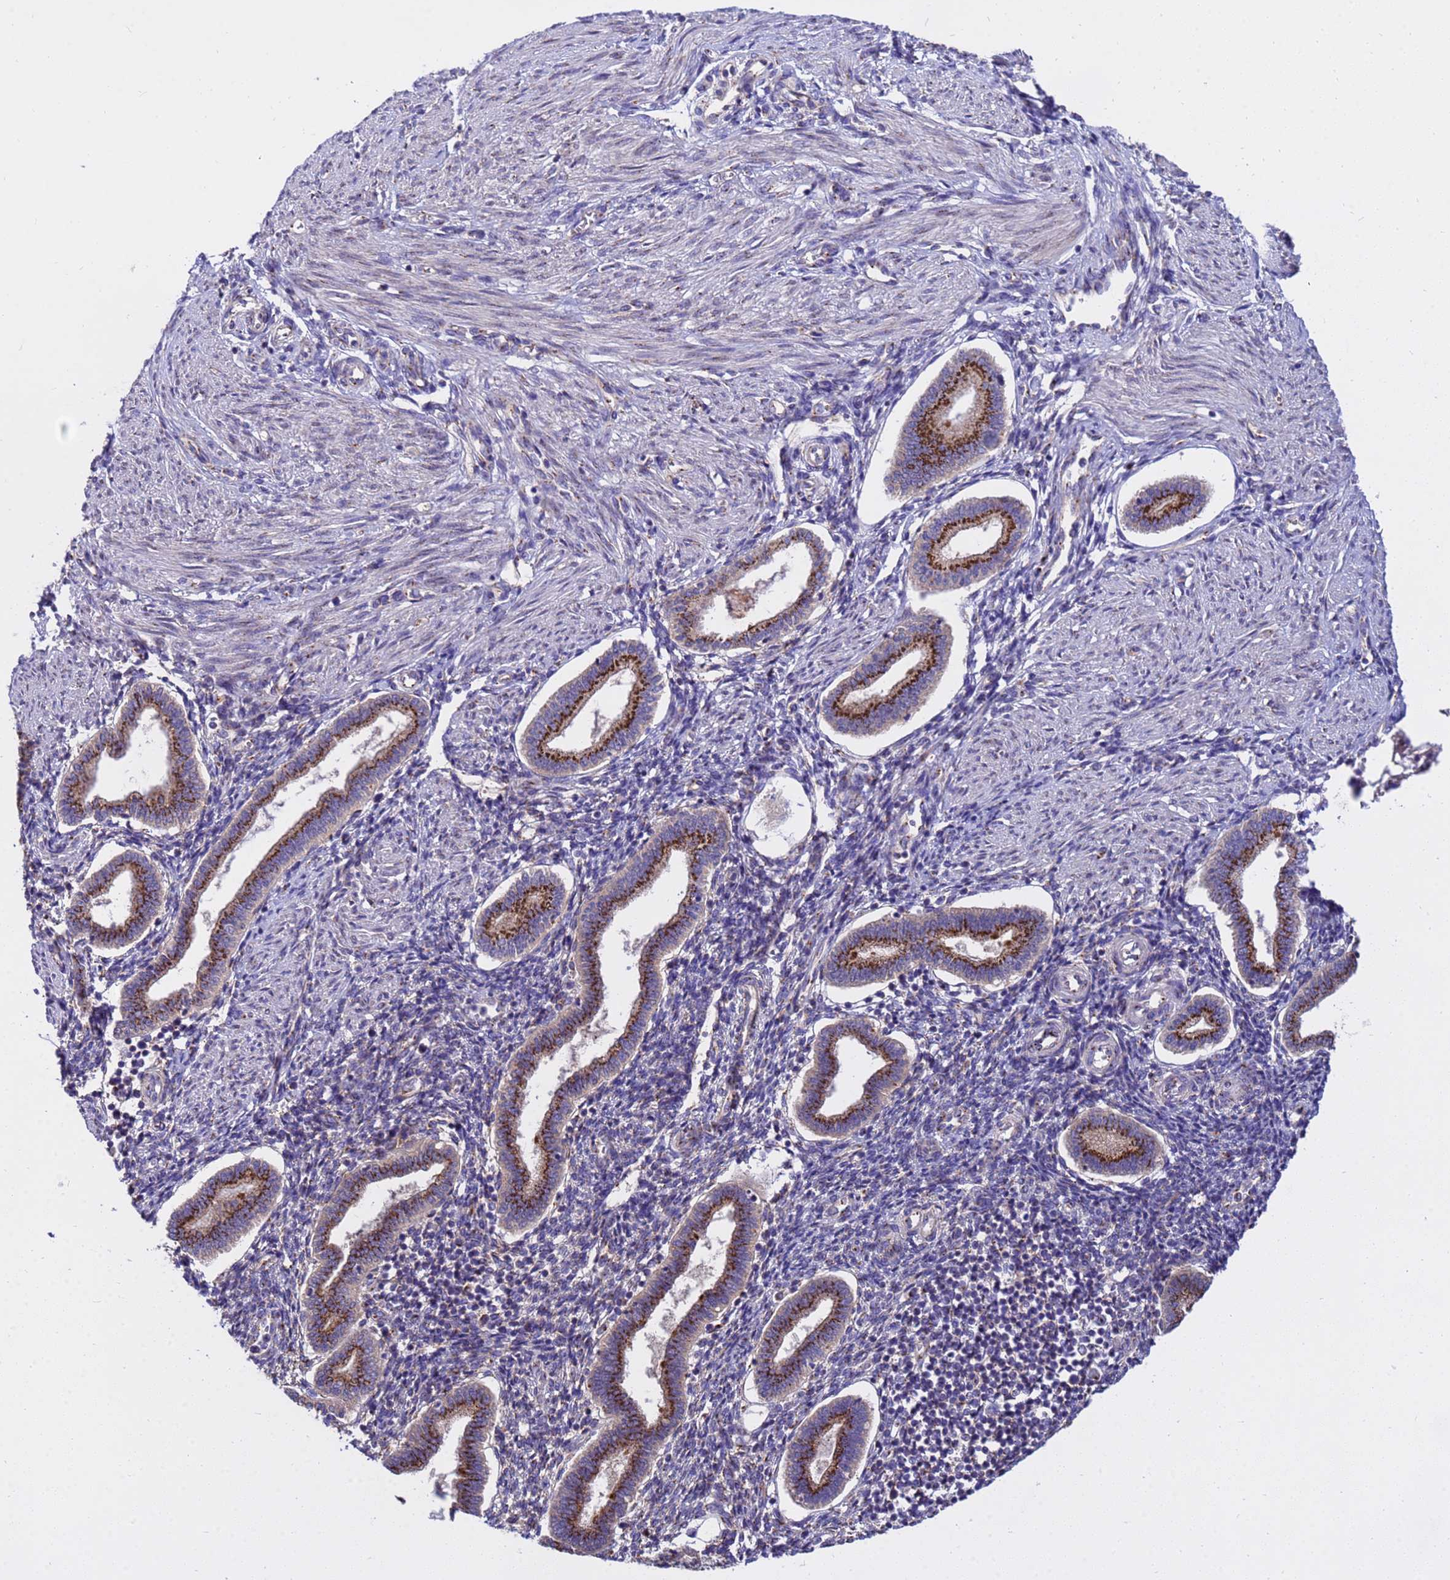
{"staining": {"intensity": "moderate", "quantity": "25%-75%", "location": "cytoplasmic/membranous"}, "tissue": "endometrium", "cell_type": "Cells in endometrial stroma", "image_type": "normal", "snomed": [{"axis": "morphology", "description": "Normal tissue, NOS"}, {"axis": "topography", "description": "Endometrium"}], "caption": "An IHC micrograph of benign tissue is shown. Protein staining in brown highlights moderate cytoplasmic/membranous positivity in endometrium within cells in endometrial stroma. (DAB (3,3'-diaminobenzidine) IHC with brightfield microscopy, high magnification).", "gene": "HPS3", "patient": {"sex": "female", "age": 24}}